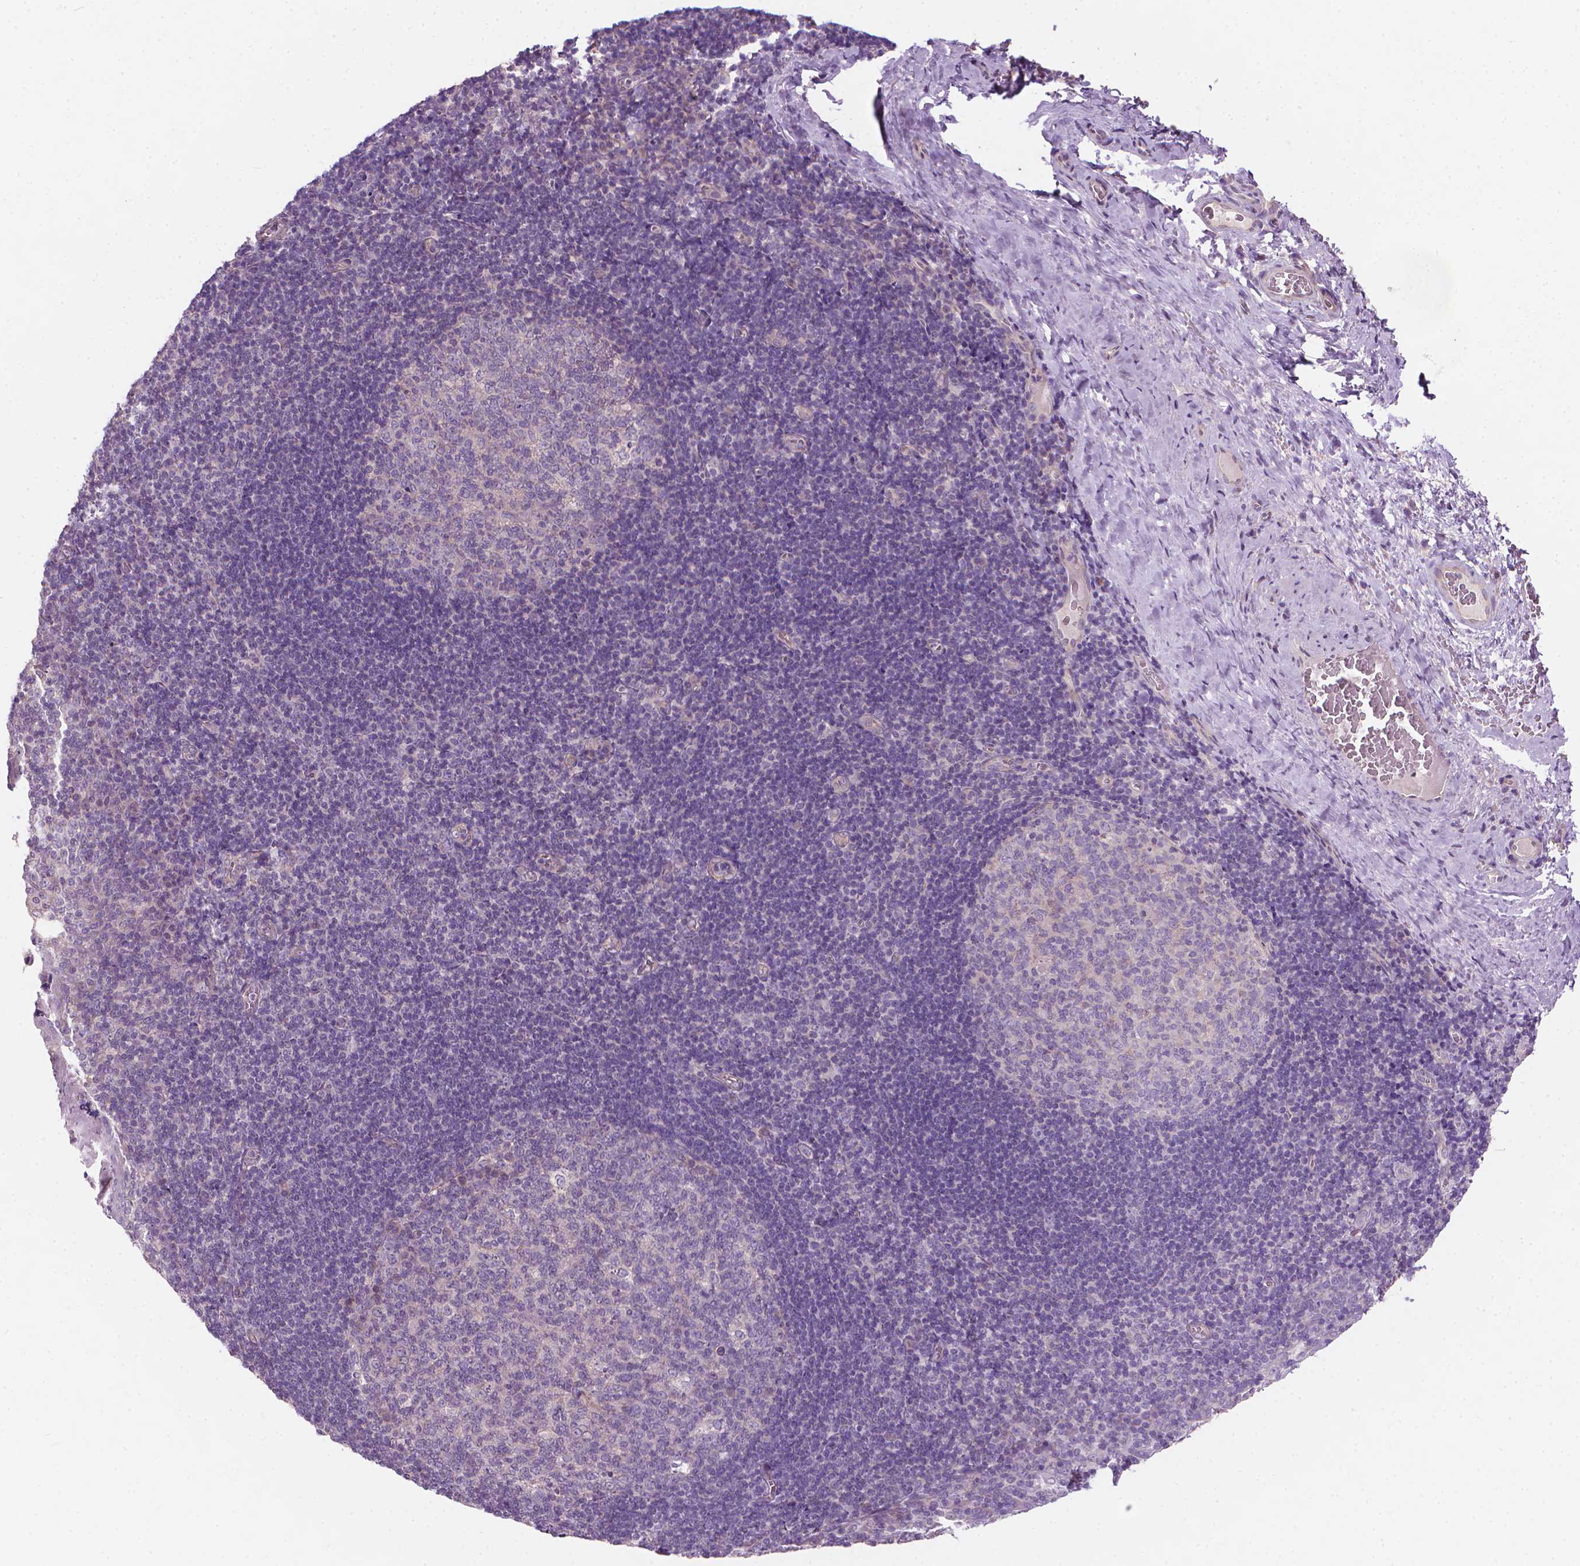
{"staining": {"intensity": "negative", "quantity": "none", "location": "none"}, "tissue": "tonsil", "cell_type": "Germinal center cells", "image_type": "normal", "snomed": [{"axis": "morphology", "description": "Normal tissue, NOS"}, {"axis": "morphology", "description": "Inflammation, NOS"}, {"axis": "topography", "description": "Tonsil"}], "caption": "An image of human tonsil is negative for staining in germinal center cells. (Stains: DAB (3,3'-diaminobenzidine) immunohistochemistry (IHC) with hematoxylin counter stain, Microscopy: brightfield microscopy at high magnification).", "gene": "RIIAD1", "patient": {"sex": "female", "age": 31}}